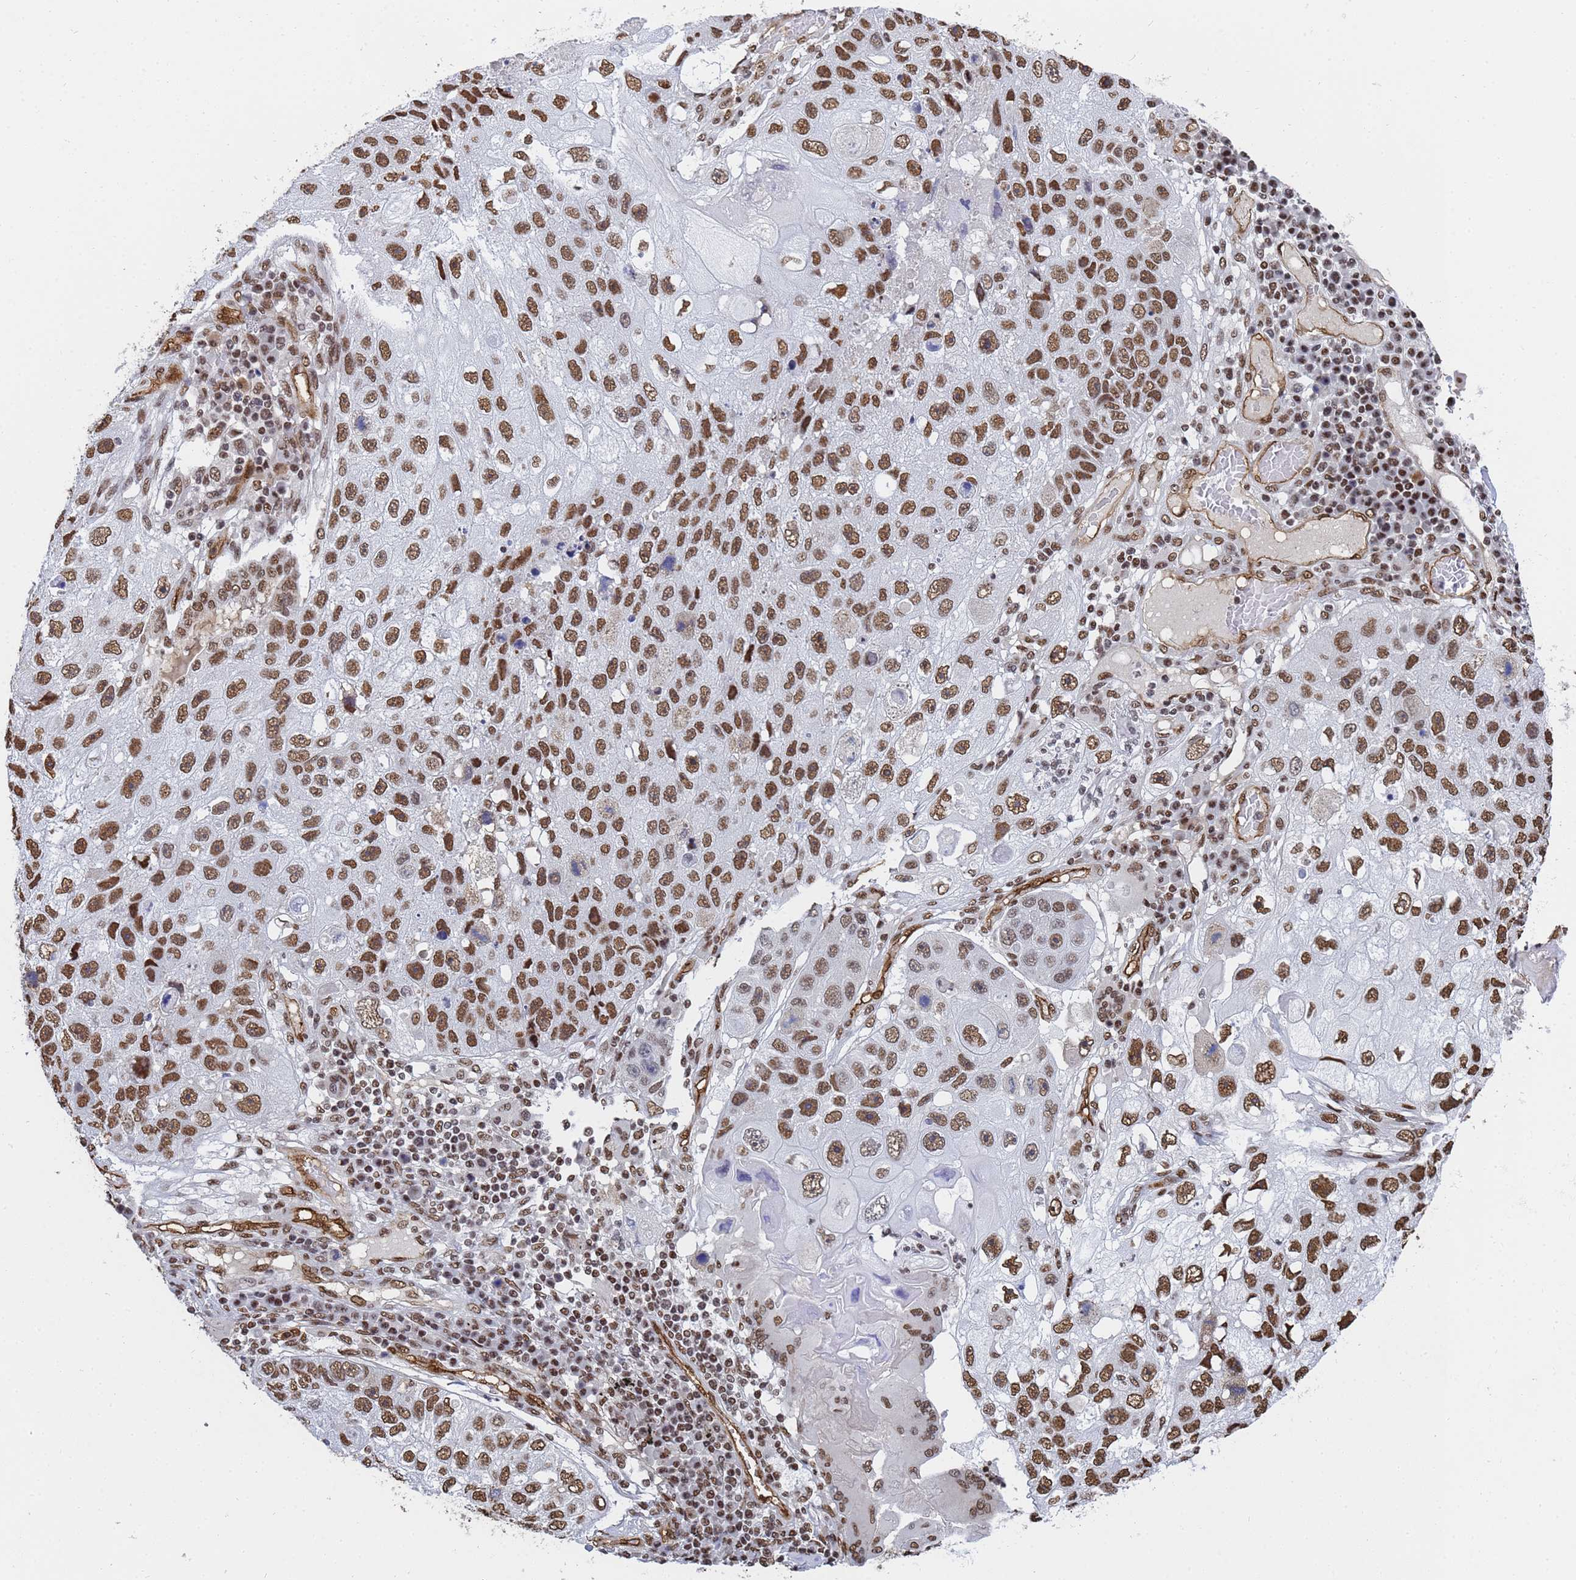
{"staining": {"intensity": "moderate", "quantity": ">75%", "location": "nuclear"}, "tissue": "lung cancer", "cell_type": "Tumor cells", "image_type": "cancer", "snomed": [{"axis": "morphology", "description": "Squamous cell carcinoma, NOS"}, {"axis": "topography", "description": "Lung"}], "caption": "Immunohistochemical staining of human squamous cell carcinoma (lung) exhibits medium levels of moderate nuclear staining in approximately >75% of tumor cells.", "gene": "RAVER2", "patient": {"sex": "male", "age": 61}}